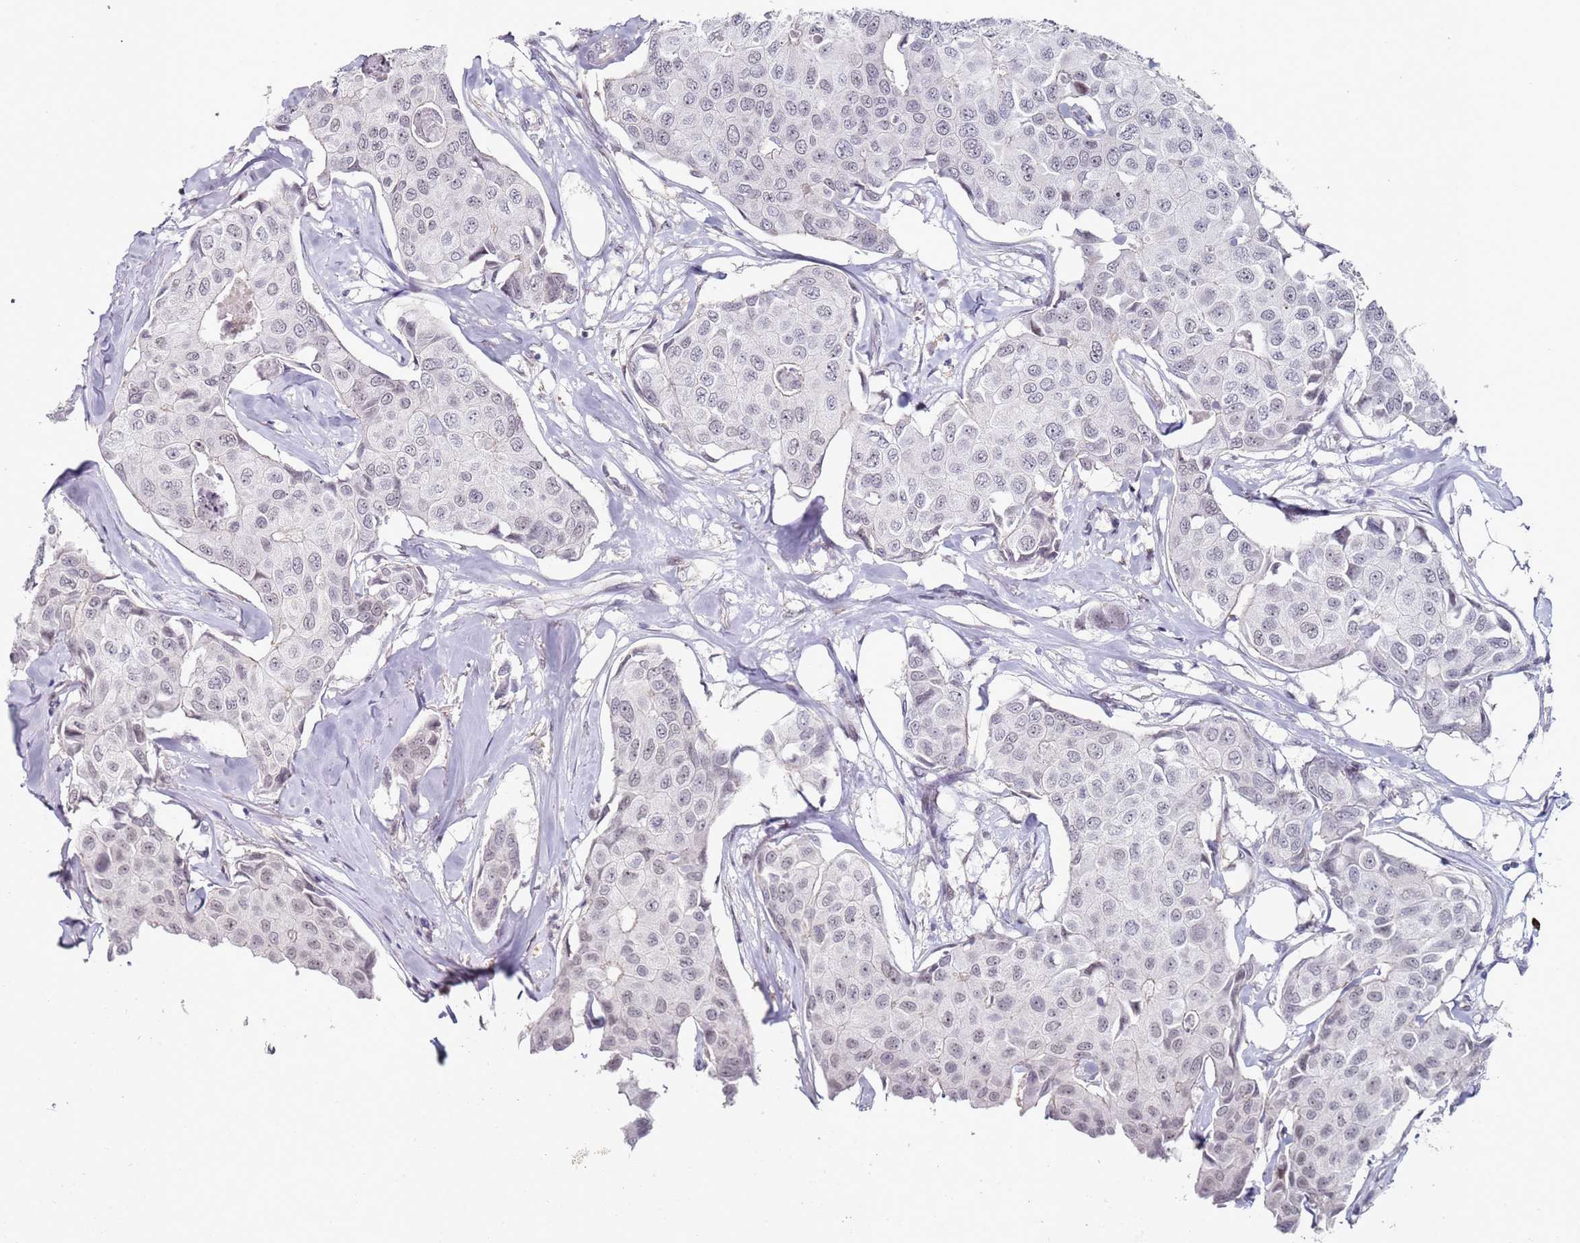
{"staining": {"intensity": "weak", "quantity": ">75%", "location": "nuclear"}, "tissue": "breast cancer", "cell_type": "Tumor cells", "image_type": "cancer", "snomed": [{"axis": "morphology", "description": "Duct carcinoma"}, {"axis": "topography", "description": "Breast"}], "caption": "Protein staining of breast cancer (infiltrating ductal carcinoma) tissue displays weak nuclear staining in approximately >75% of tumor cells. Nuclei are stained in blue.", "gene": "ATF6B", "patient": {"sex": "female", "age": 80}}